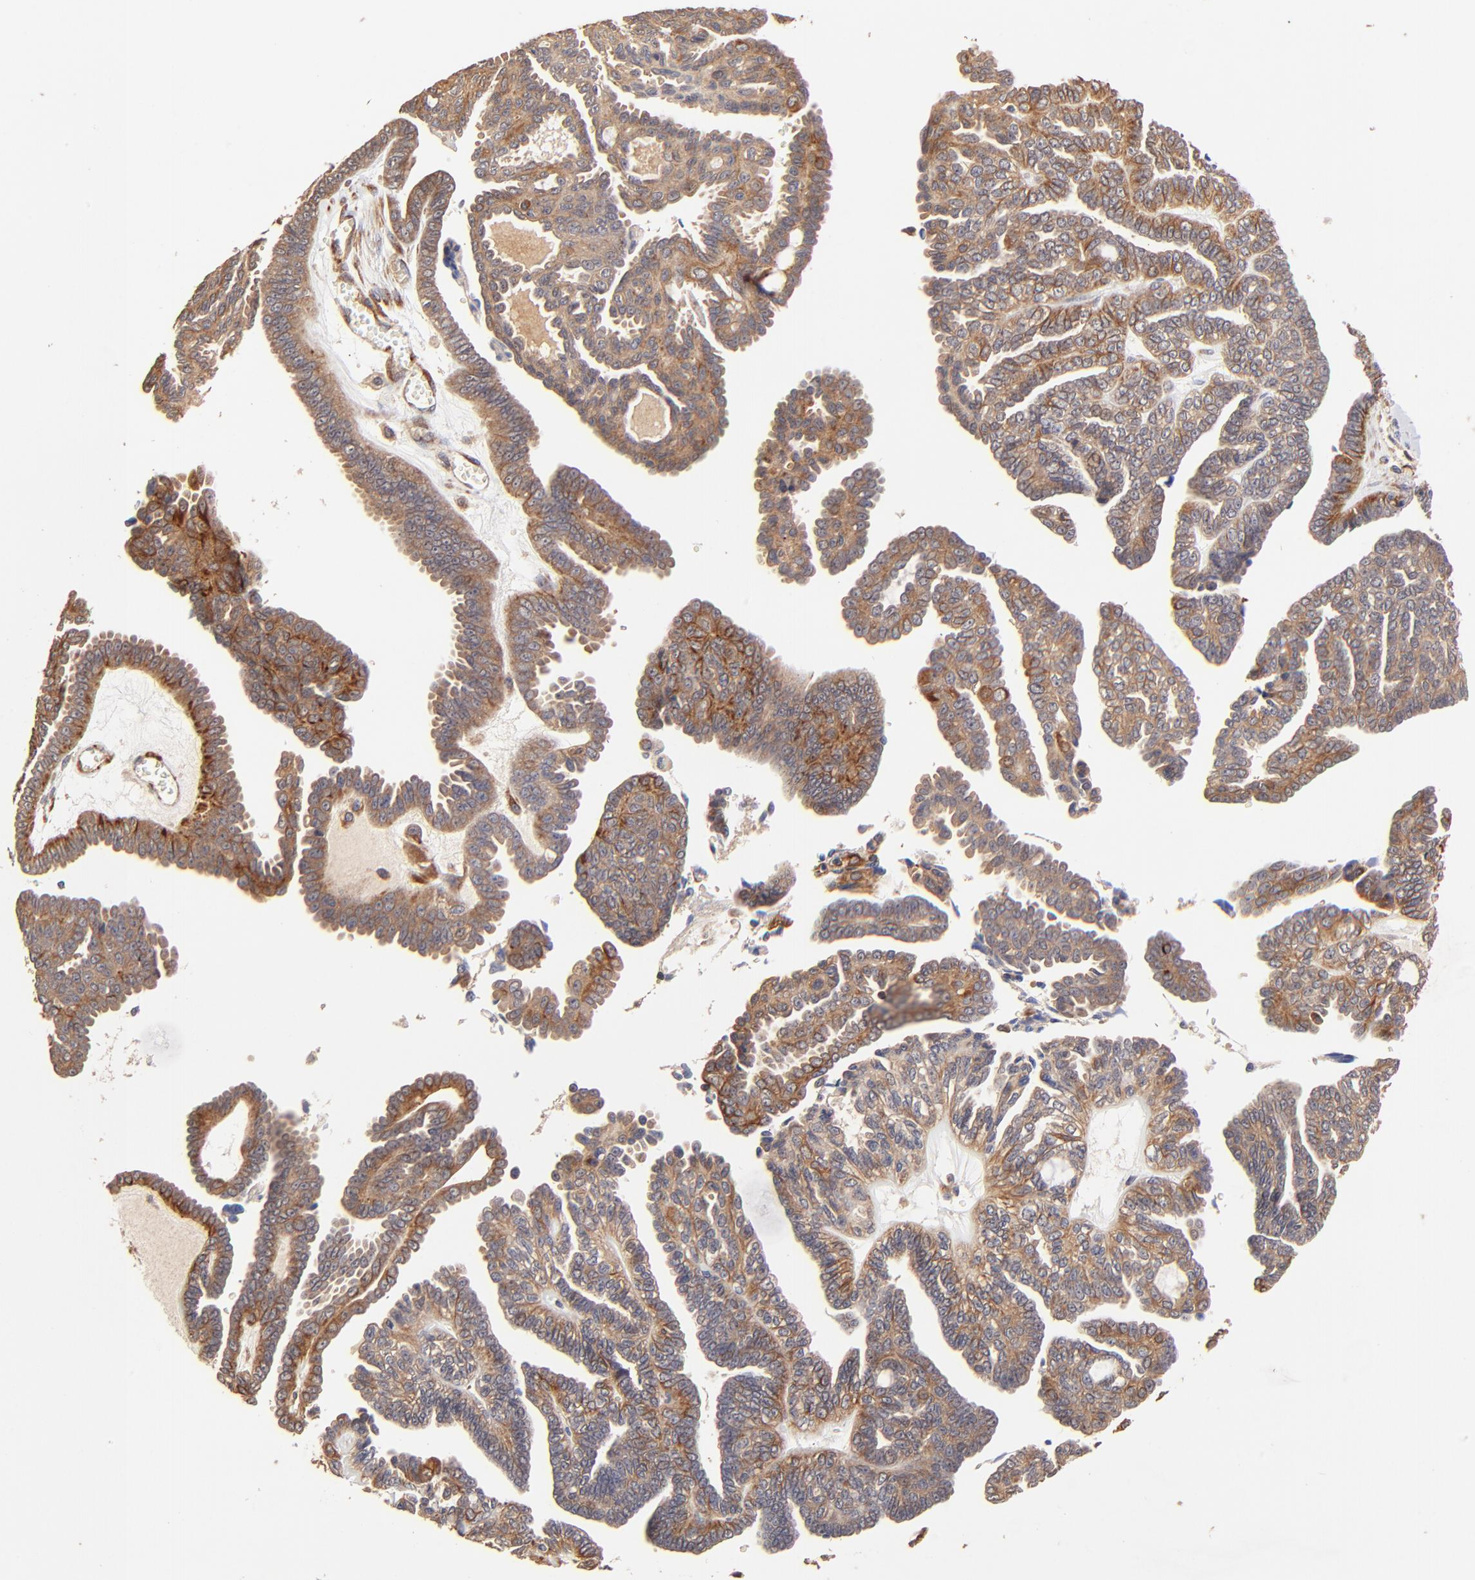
{"staining": {"intensity": "moderate", "quantity": ">75%", "location": "cytoplasmic/membranous"}, "tissue": "ovarian cancer", "cell_type": "Tumor cells", "image_type": "cancer", "snomed": [{"axis": "morphology", "description": "Cystadenocarcinoma, serous, NOS"}, {"axis": "topography", "description": "Ovary"}], "caption": "IHC of human serous cystadenocarcinoma (ovarian) reveals medium levels of moderate cytoplasmic/membranous positivity in about >75% of tumor cells.", "gene": "TNFAIP3", "patient": {"sex": "female", "age": 71}}